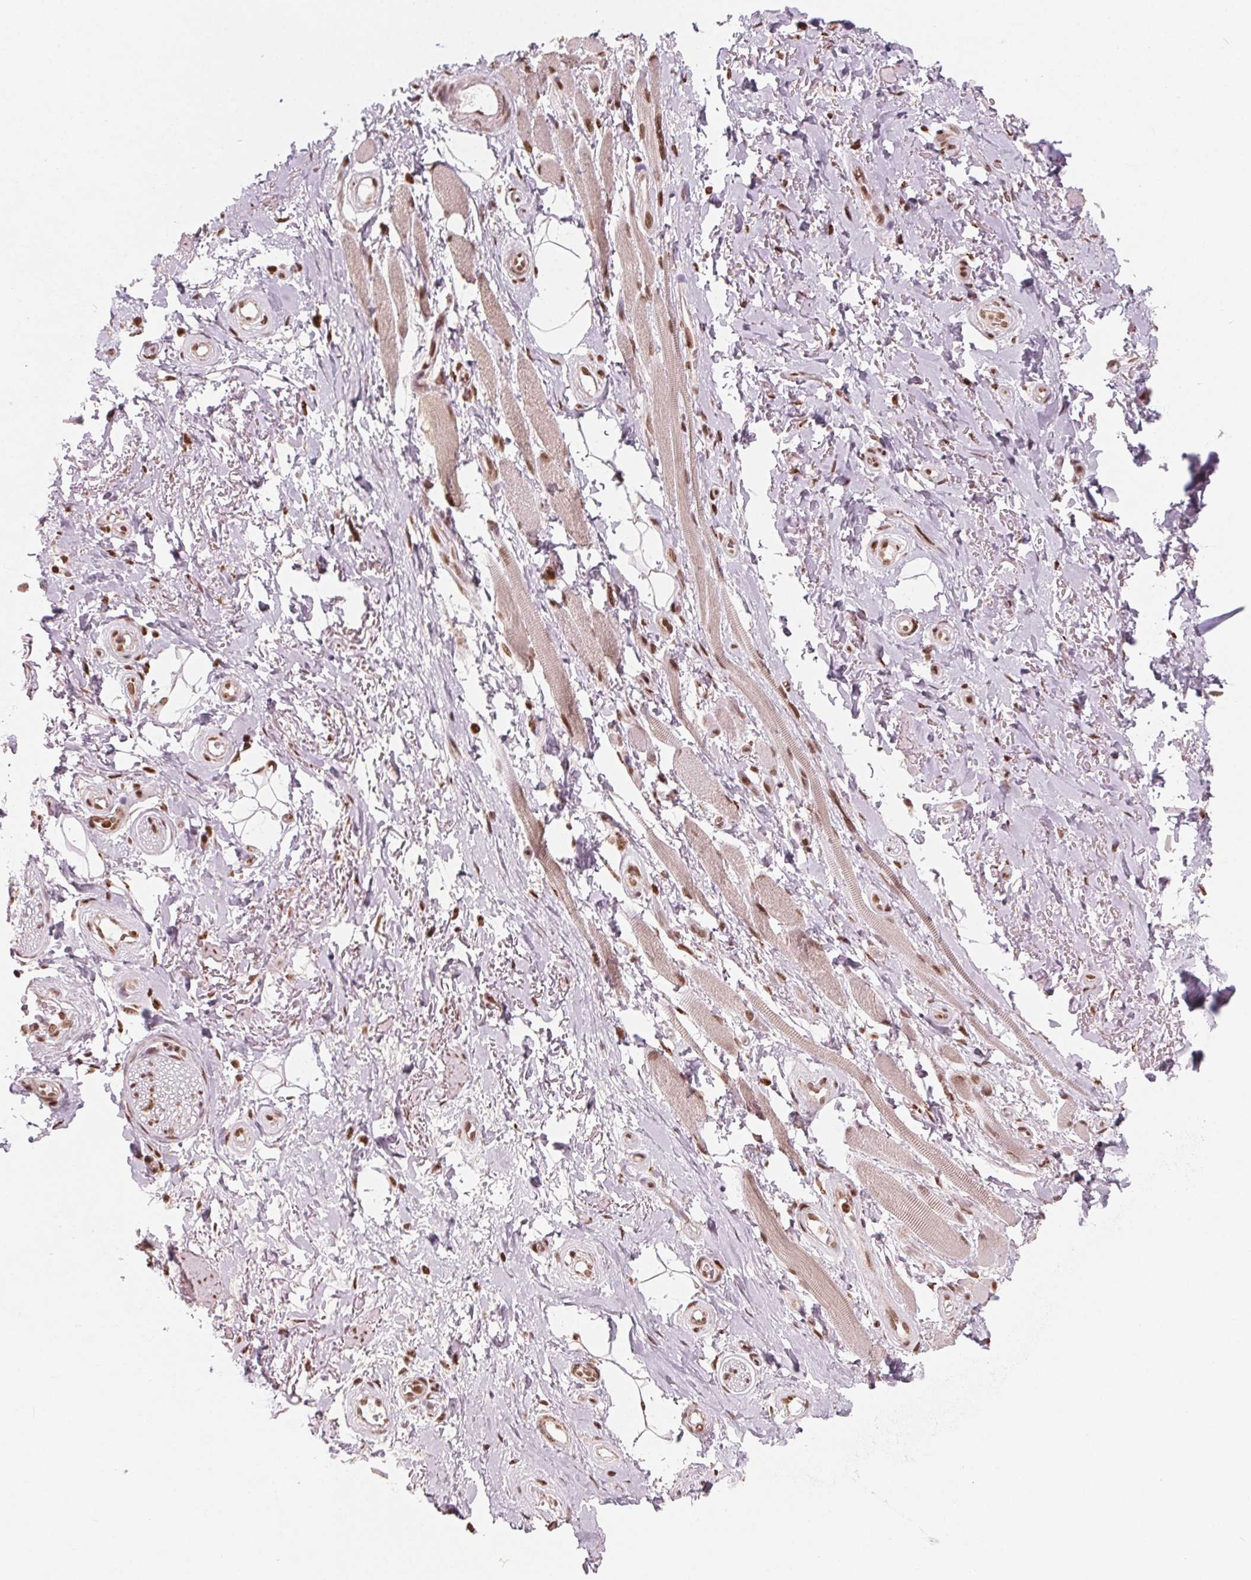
{"staining": {"intensity": "moderate", "quantity": "25%-75%", "location": "nuclear"}, "tissue": "adipose tissue", "cell_type": "Adipocytes", "image_type": "normal", "snomed": [{"axis": "morphology", "description": "Normal tissue, NOS"}, {"axis": "topography", "description": "Anal"}, {"axis": "topography", "description": "Peripheral nerve tissue"}], "caption": "Protein expression analysis of unremarkable human adipose tissue reveals moderate nuclear positivity in approximately 25%-75% of adipocytes. The protein of interest is stained brown, and the nuclei are stained in blue (DAB IHC with brightfield microscopy, high magnification).", "gene": "TOPORS", "patient": {"sex": "male", "age": 53}}